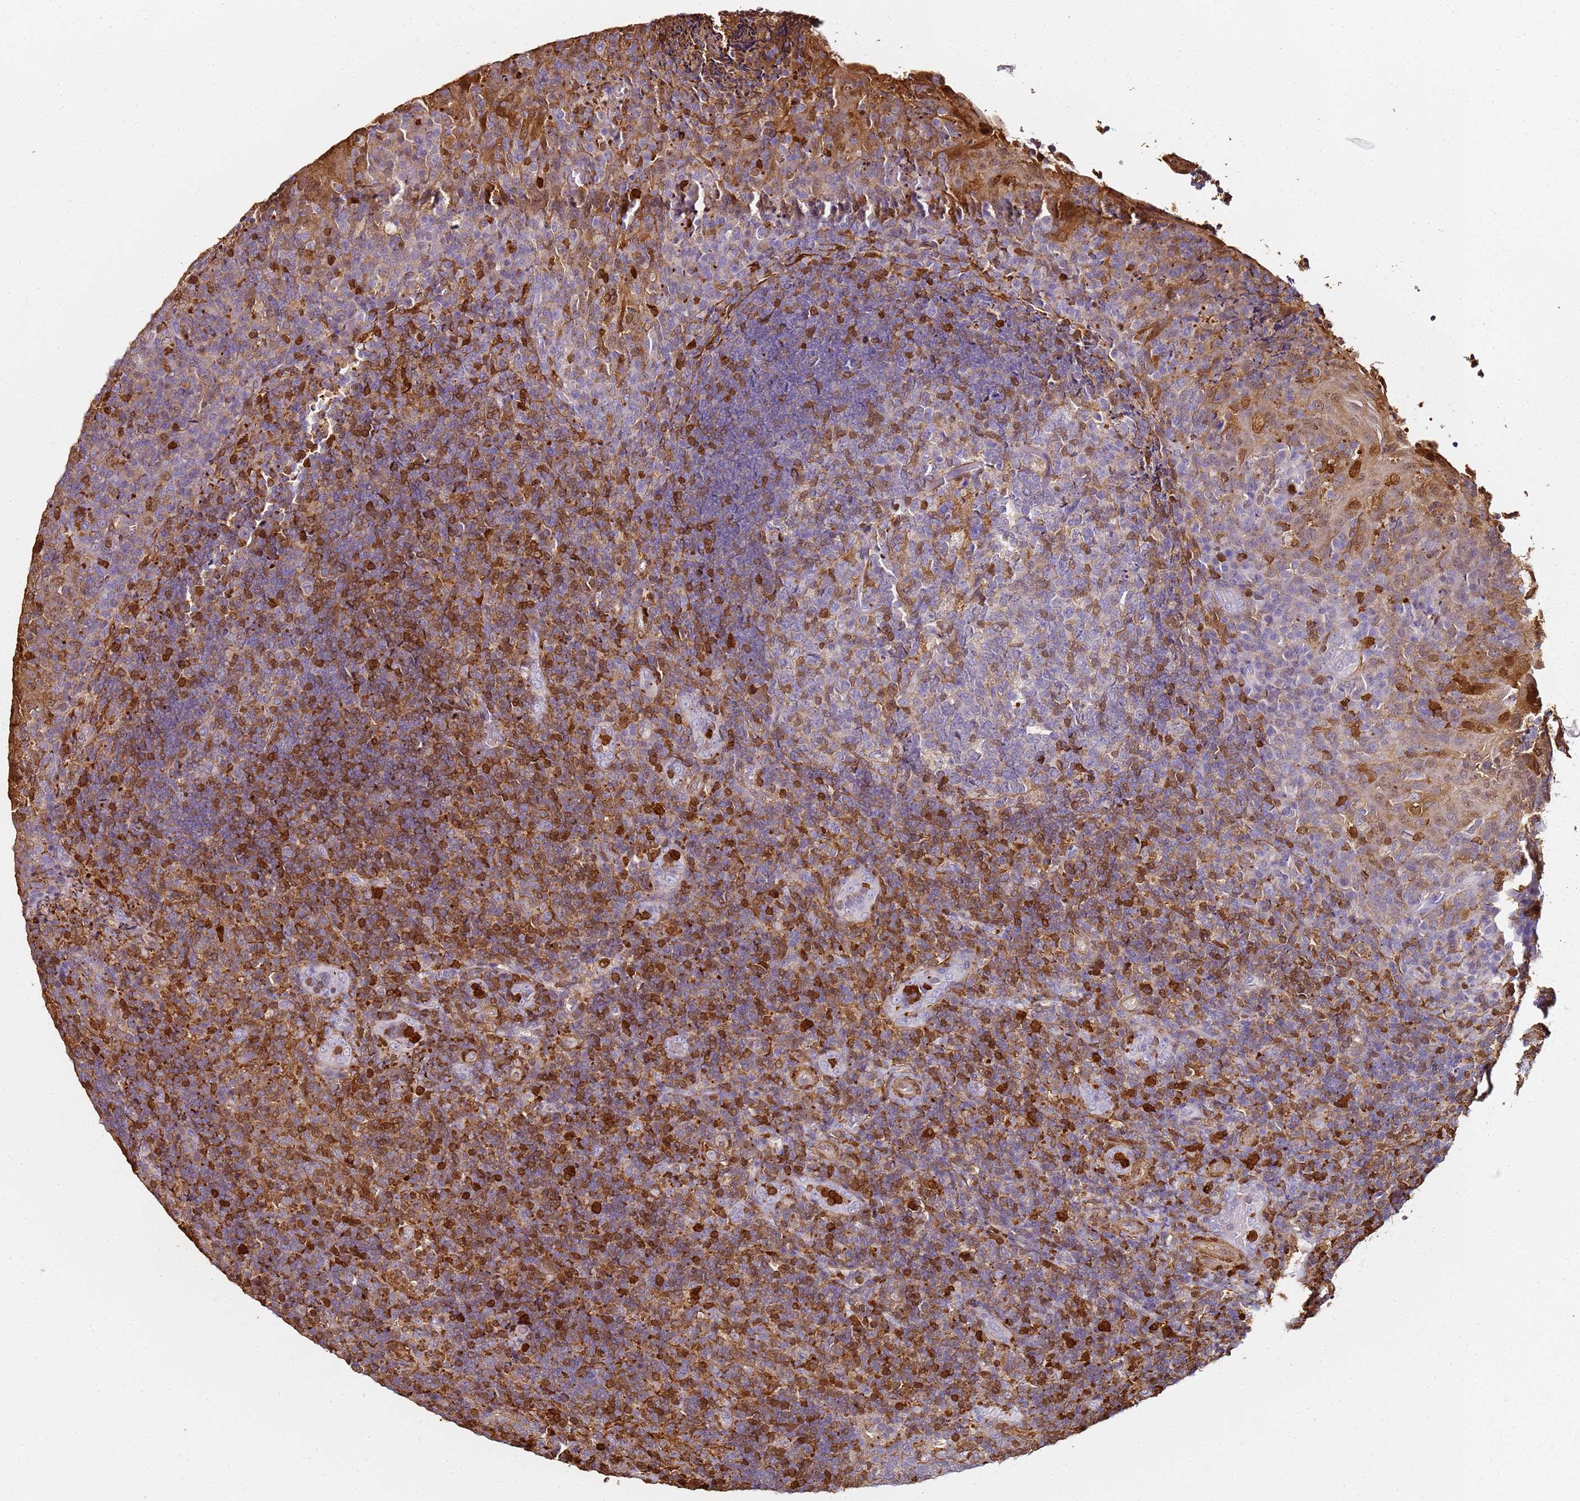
{"staining": {"intensity": "strong", "quantity": "25%-75%", "location": "cytoplasmic/membranous,nuclear"}, "tissue": "tonsil", "cell_type": "Germinal center cells", "image_type": "normal", "snomed": [{"axis": "morphology", "description": "Normal tissue, NOS"}, {"axis": "topography", "description": "Tonsil"}], "caption": "Immunohistochemistry (IHC) photomicrograph of unremarkable human tonsil stained for a protein (brown), which exhibits high levels of strong cytoplasmic/membranous,nuclear positivity in about 25%-75% of germinal center cells.", "gene": "S100A4", "patient": {"sex": "male", "age": 17}}